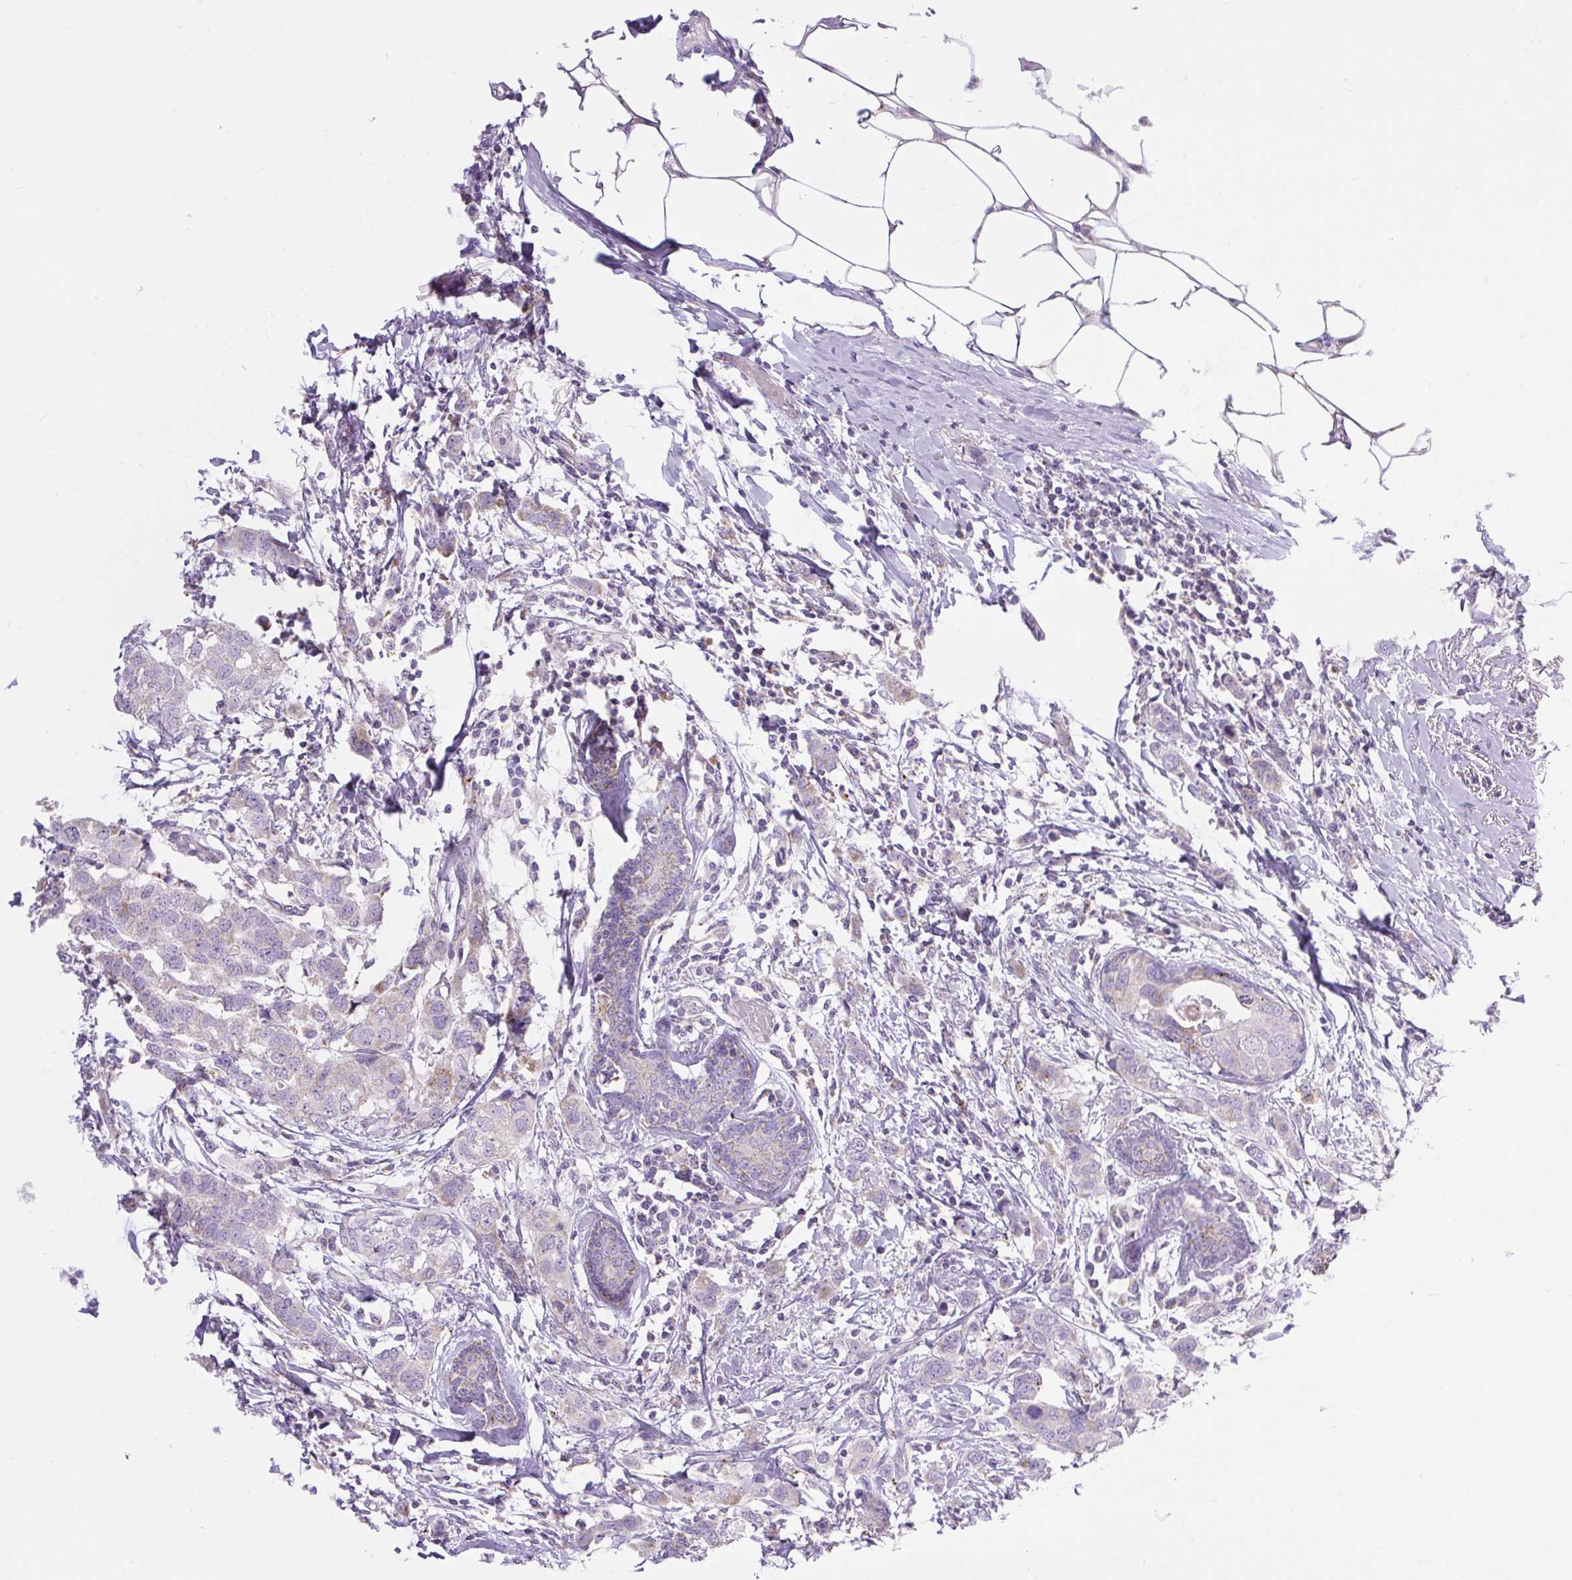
{"staining": {"intensity": "negative", "quantity": "none", "location": "none"}, "tissue": "breast cancer", "cell_type": "Tumor cells", "image_type": "cancer", "snomed": [{"axis": "morphology", "description": "Duct carcinoma"}, {"axis": "topography", "description": "Breast"}], "caption": "Immunohistochemical staining of breast intraductal carcinoma reveals no significant staining in tumor cells. (DAB (3,3'-diaminobenzidine) immunohistochemistry (IHC) visualized using brightfield microscopy, high magnification).", "gene": "RNASE10", "patient": {"sex": "female", "age": 50}}